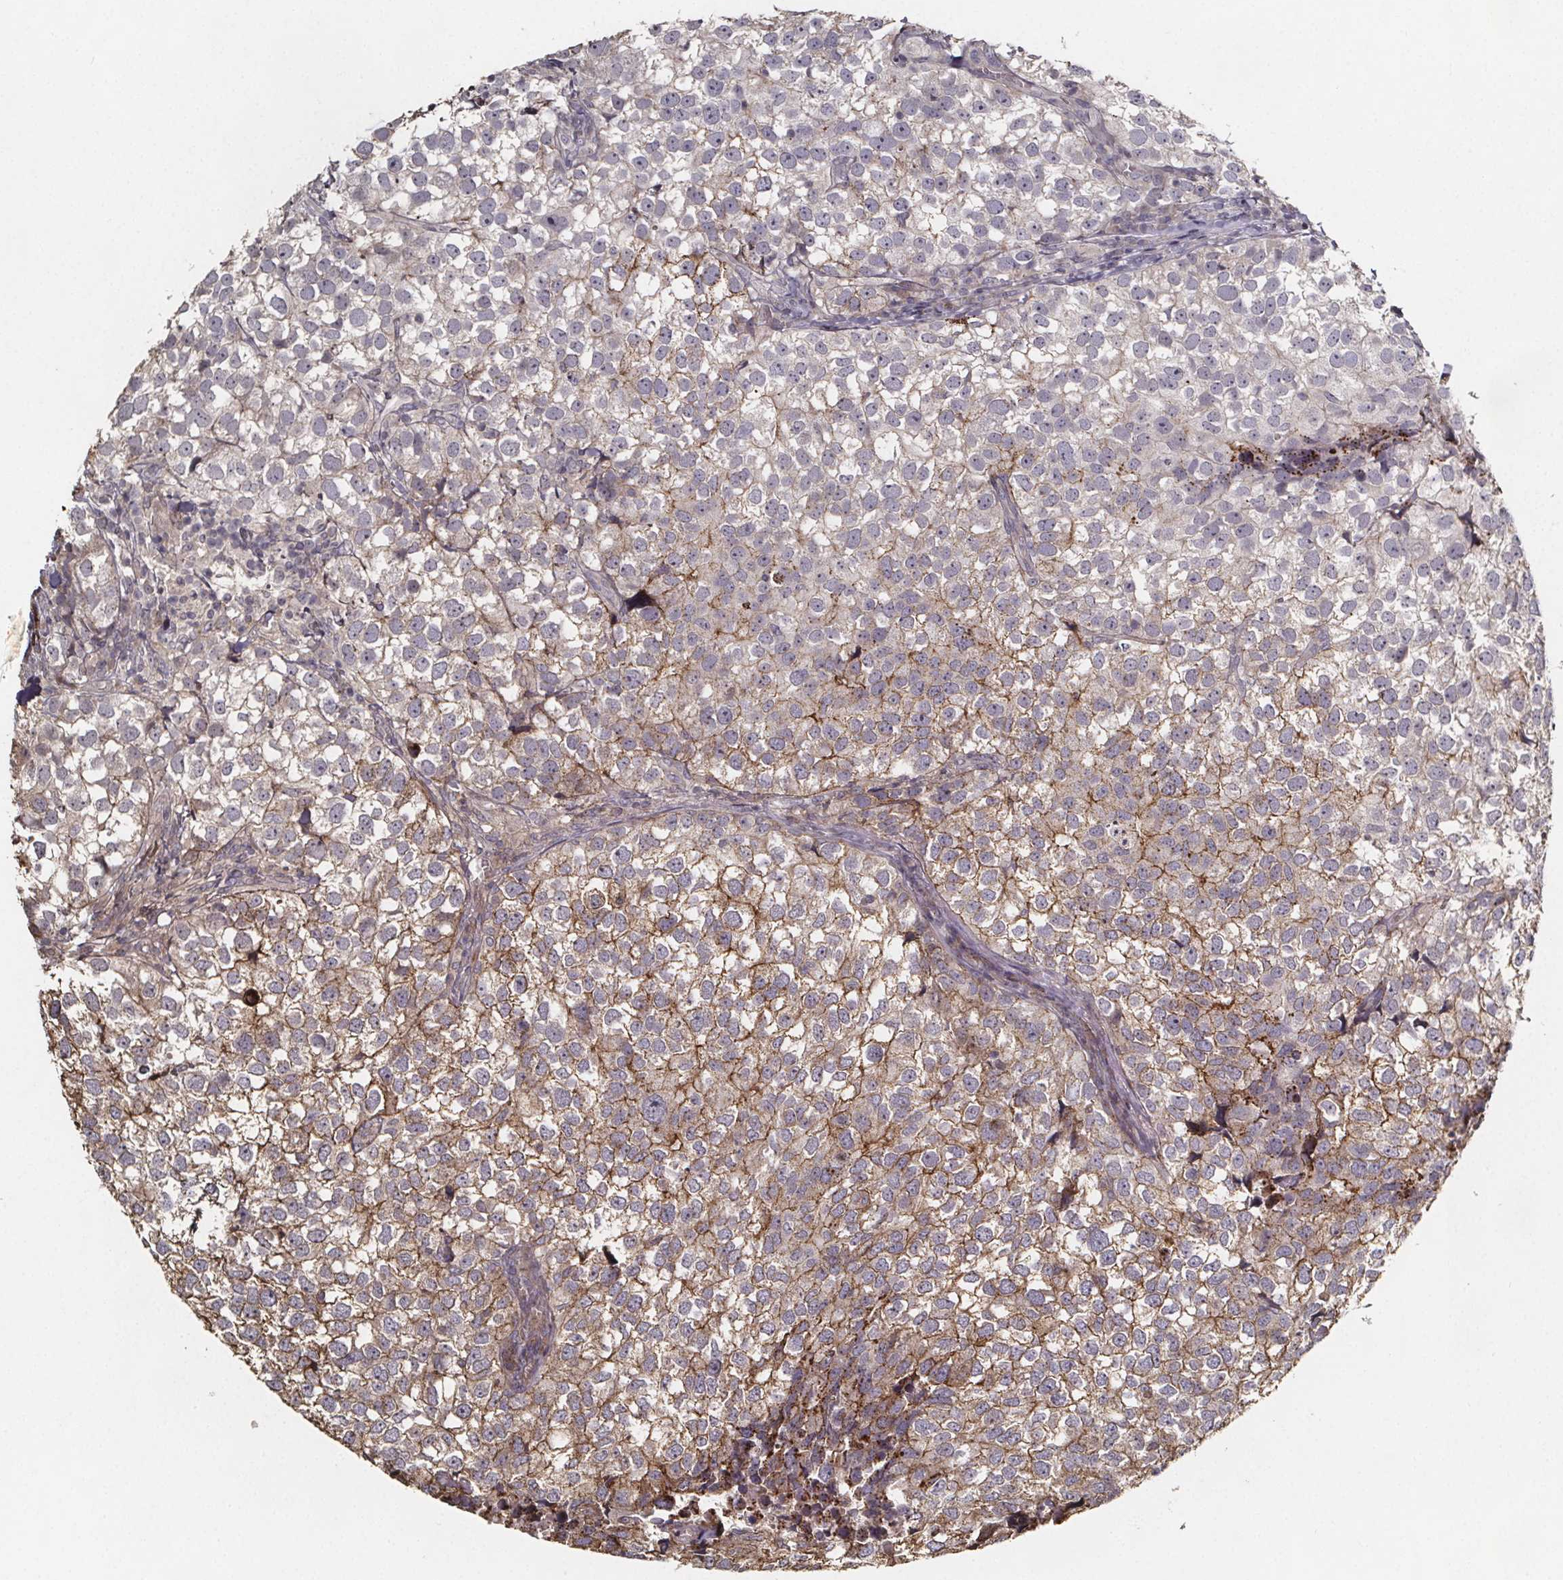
{"staining": {"intensity": "moderate", "quantity": "<25%", "location": "cytoplasmic/membranous"}, "tissue": "breast cancer", "cell_type": "Tumor cells", "image_type": "cancer", "snomed": [{"axis": "morphology", "description": "Duct carcinoma"}, {"axis": "topography", "description": "Breast"}], "caption": "This is an image of IHC staining of breast cancer, which shows moderate staining in the cytoplasmic/membranous of tumor cells.", "gene": "ZNF879", "patient": {"sex": "female", "age": 30}}